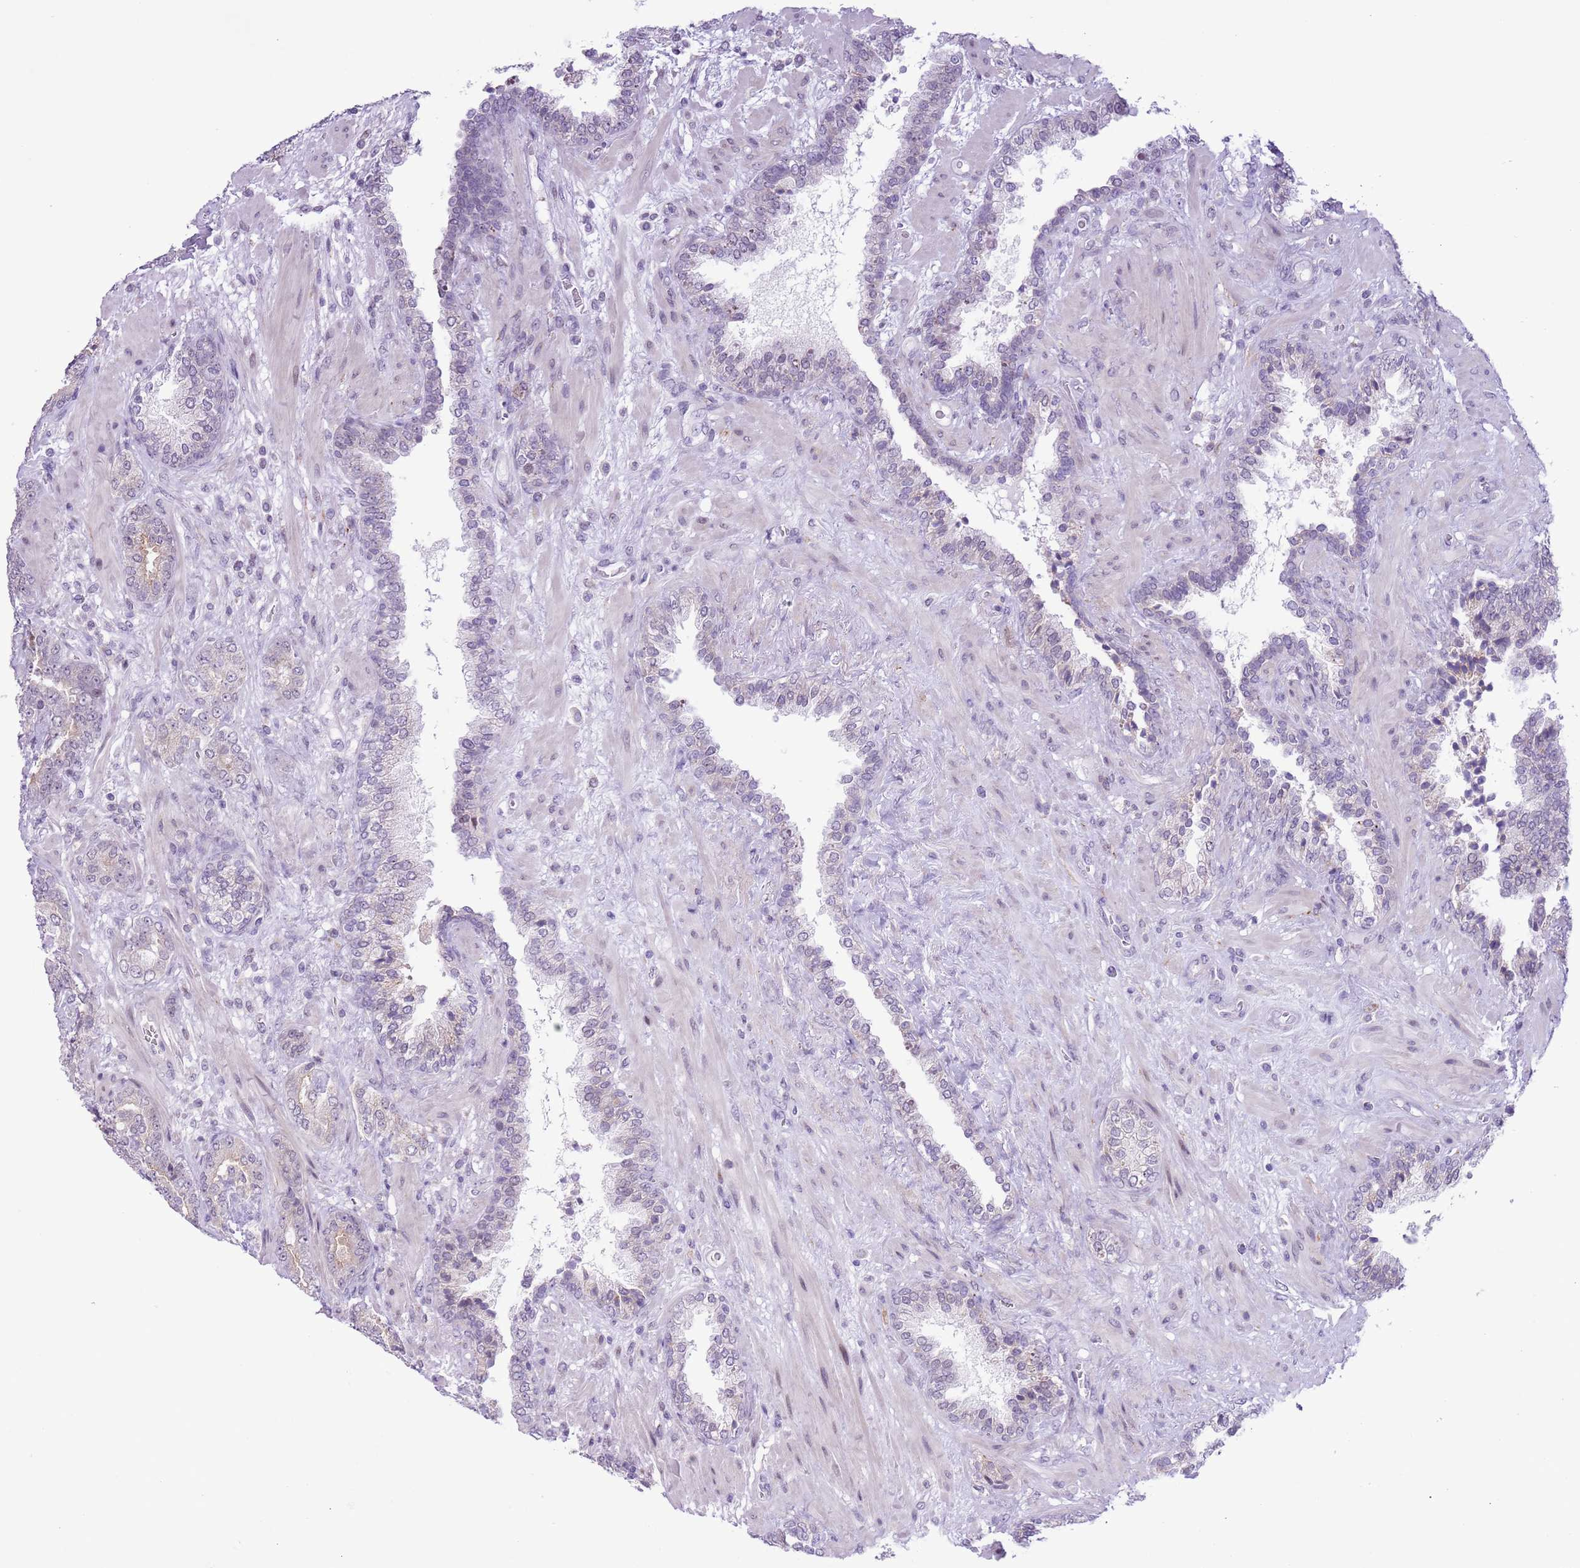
{"staining": {"intensity": "negative", "quantity": "none", "location": "none"}, "tissue": "prostate cancer", "cell_type": "Tumor cells", "image_type": "cancer", "snomed": [{"axis": "morphology", "description": "Adenocarcinoma, High grade"}, {"axis": "topography", "description": "Prostate"}], "caption": "An IHC micrograph of adenocarcinoma (high-grade) (prostate) is shown. There is no staining in tumor cells of adenocarcinoma (high-grade) (prostate).", "gene": "ZNF576", "patient": {"sex": "male", "age": 71}}